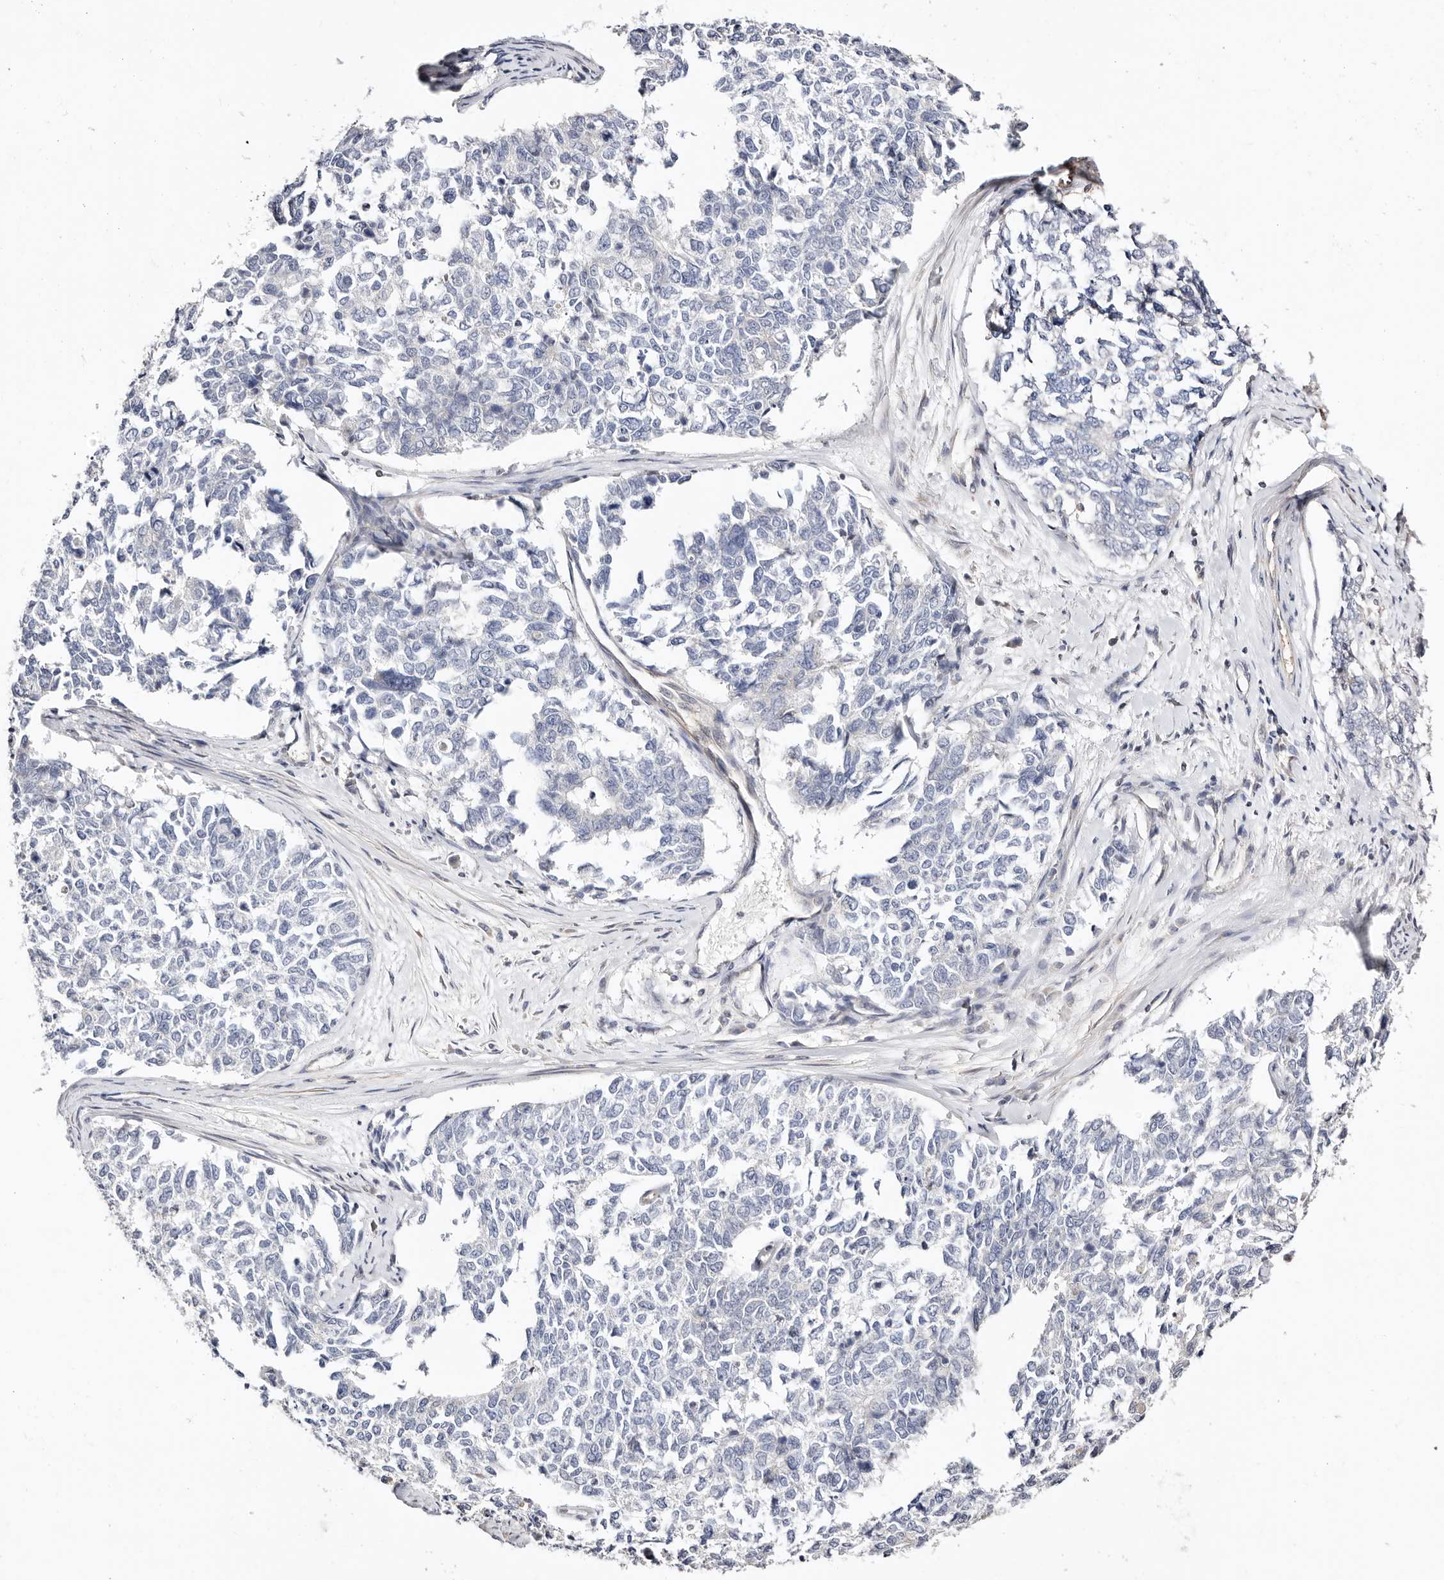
{"staining": {"intensity": "negative", "quantity": "none", "location": "none"}, "tissue": "cervical cancer", "cell_type": "Tumor cells", "image_type": "cancer", "snomed": [{"axis": "morphology", "description": "Squamous cell carcinoma, NOS"}, {"axis": "topography", "description": "Cervix"}], "caption": "The IHC photomicrograph has no significant staining in tumor cells of squamous cell carcinoma (cervical) tissue.", "gene": "STAT5A", "patient": {"sex": "female", "age": 63}}